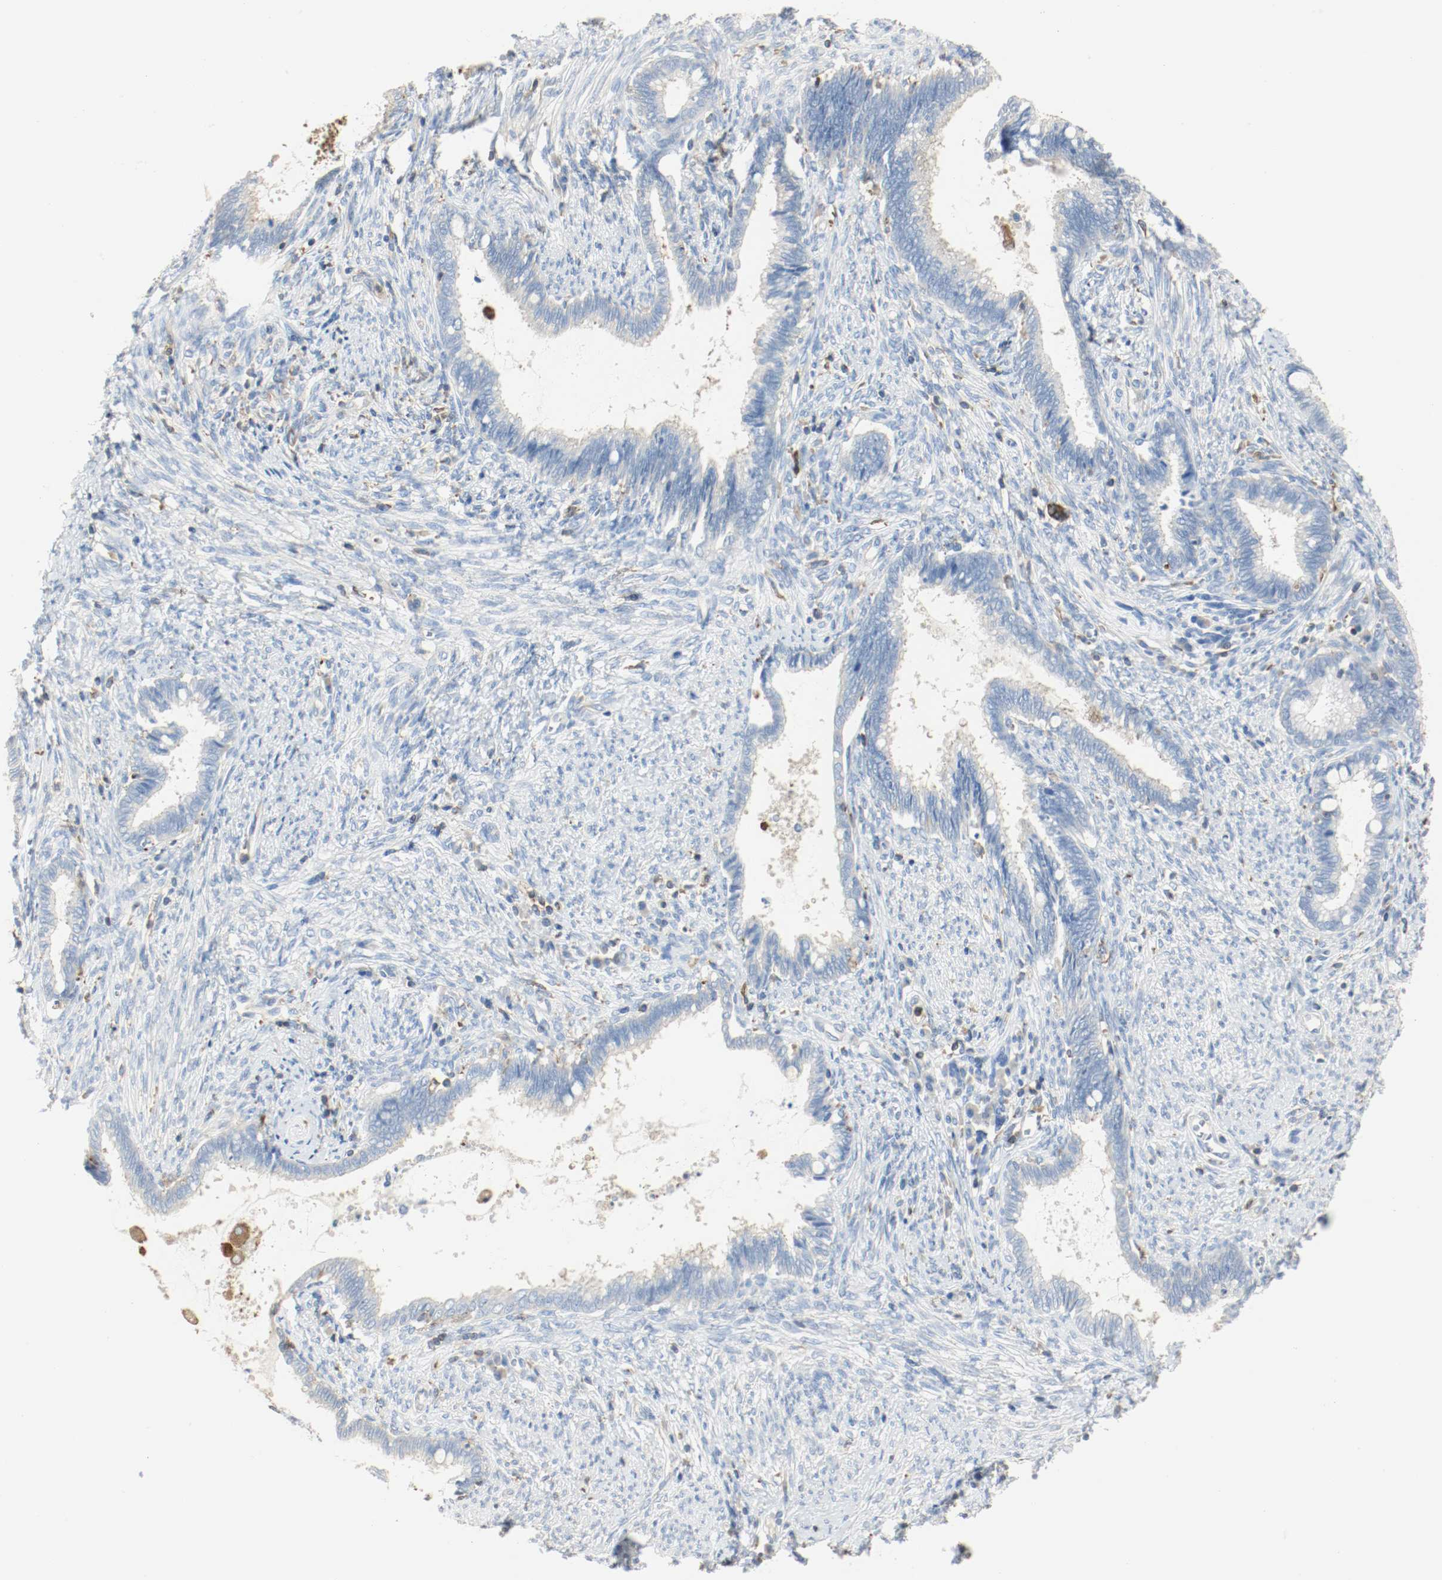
{"staining": {"intensity": "negative", "quantity": "none", "location": "none"}, "tissue": "cervical cancer", "cell_type": "Tumor cells", "image_type": "cancer", "snomed": [{"axis": "morphology", "description": "Adenocarcinoma, NOS"}, {"axis": "topography", "description": "Cervix"}], "caption": "The immunohistochemistry photomicrograph has no significant staining in tumor cells of cervical cancer (adenocarcinoma) tissue.", "gene": "ARPC1B", "patient": {"sex": "female", "age": 44}}